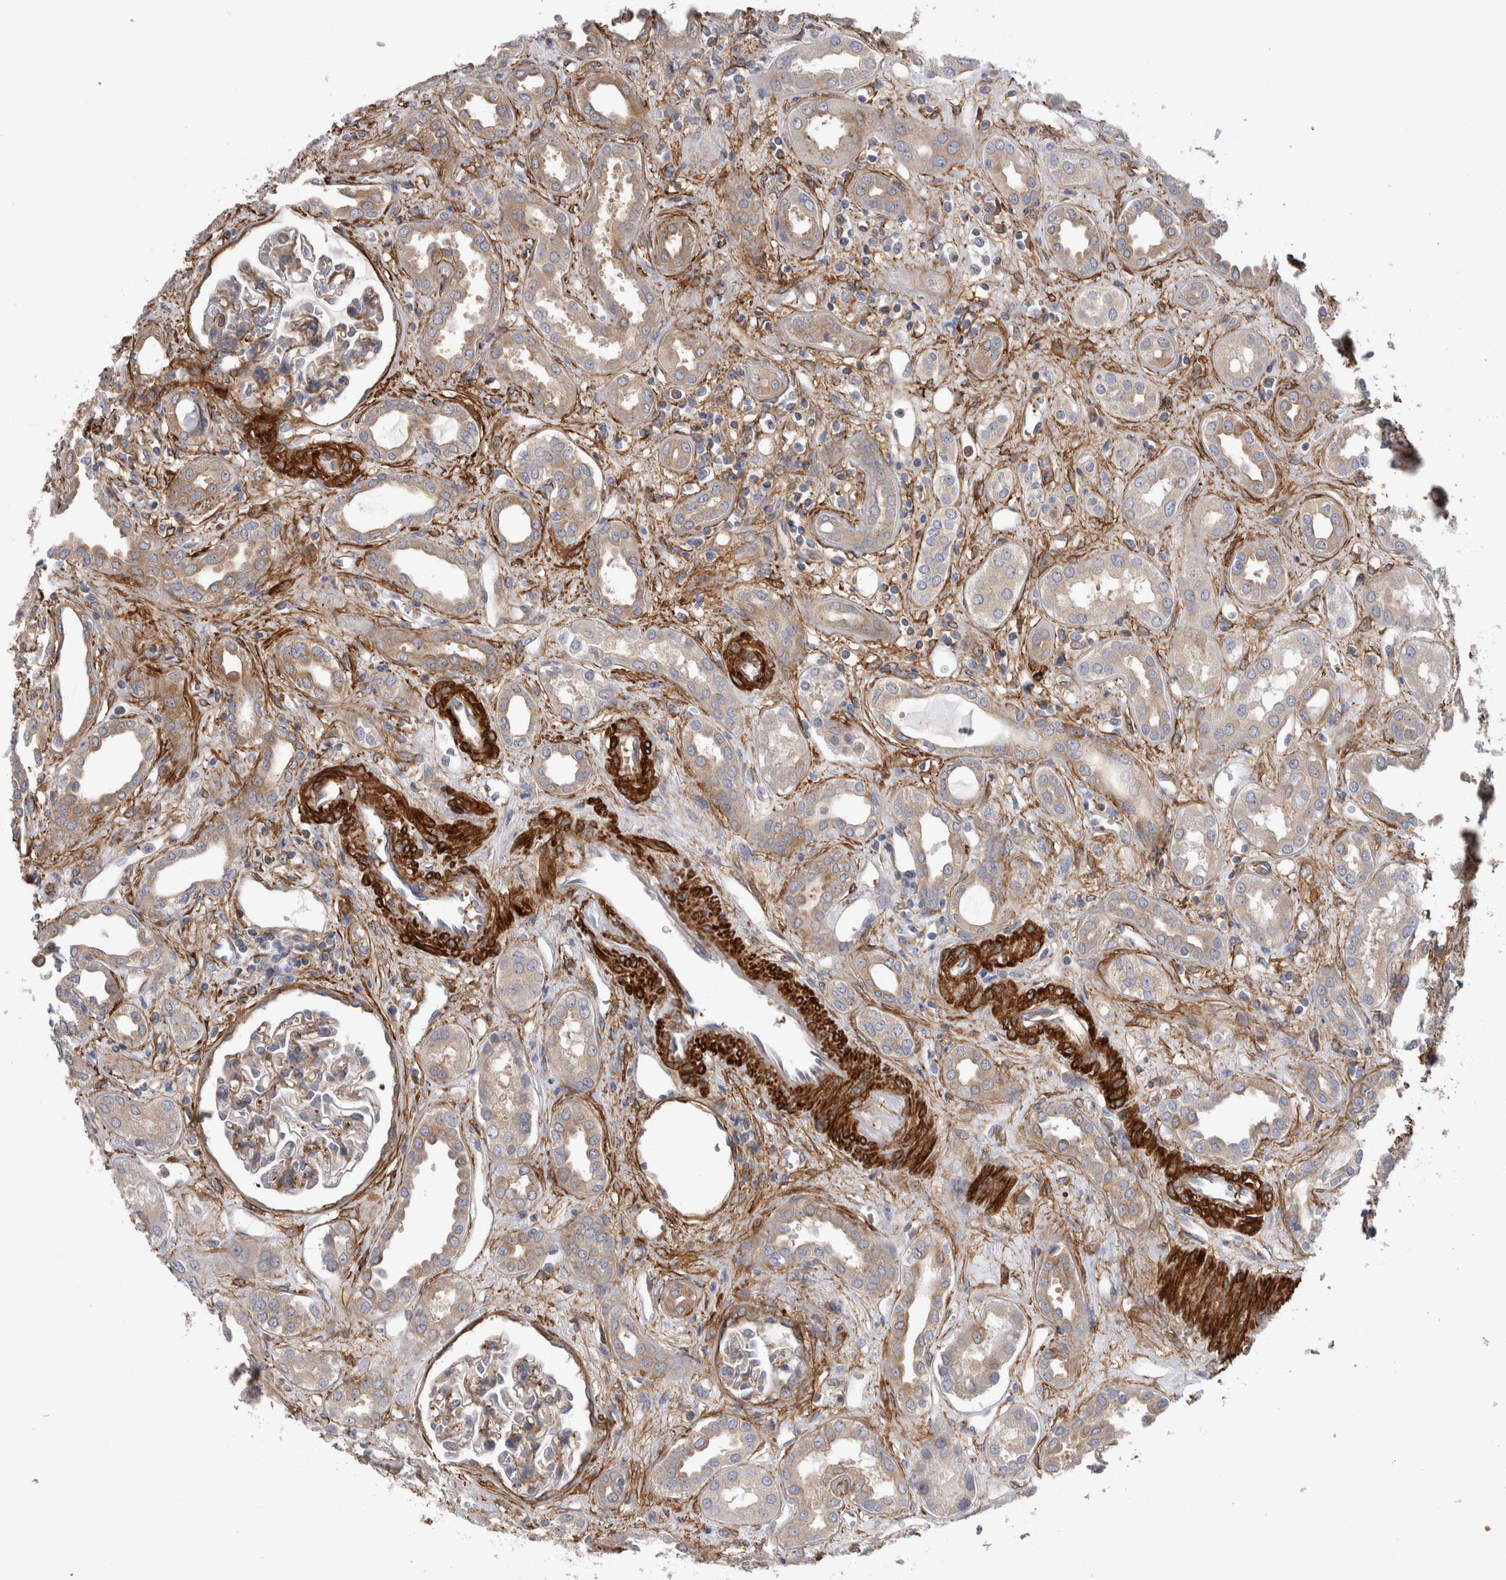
{"staining": {"intensity": "weak", "quantity": "25%-75%", "location": "cytoplasmic/membranous"}, "tissue": "kidney", "cell_type": "Cells in glomeruli", "image_type": "normal", "snomed": [{"axis": "morphology", "description": "Normal tissue, NOS"}, {"axis": "topography", "description": "Kidney"}], "caption": "The histopathology image shows staining of unremarkable kidney, revealing weak cytoplasmic/membranous protein positivity (brown color) within cells in glomeruli. (DAB (3,3'-diaminobenzidine) IHC, brown staining for protein, blue staining for nuclei).", "gene": "EPRS1", "patient": {"sex": "male", "age": 59}}